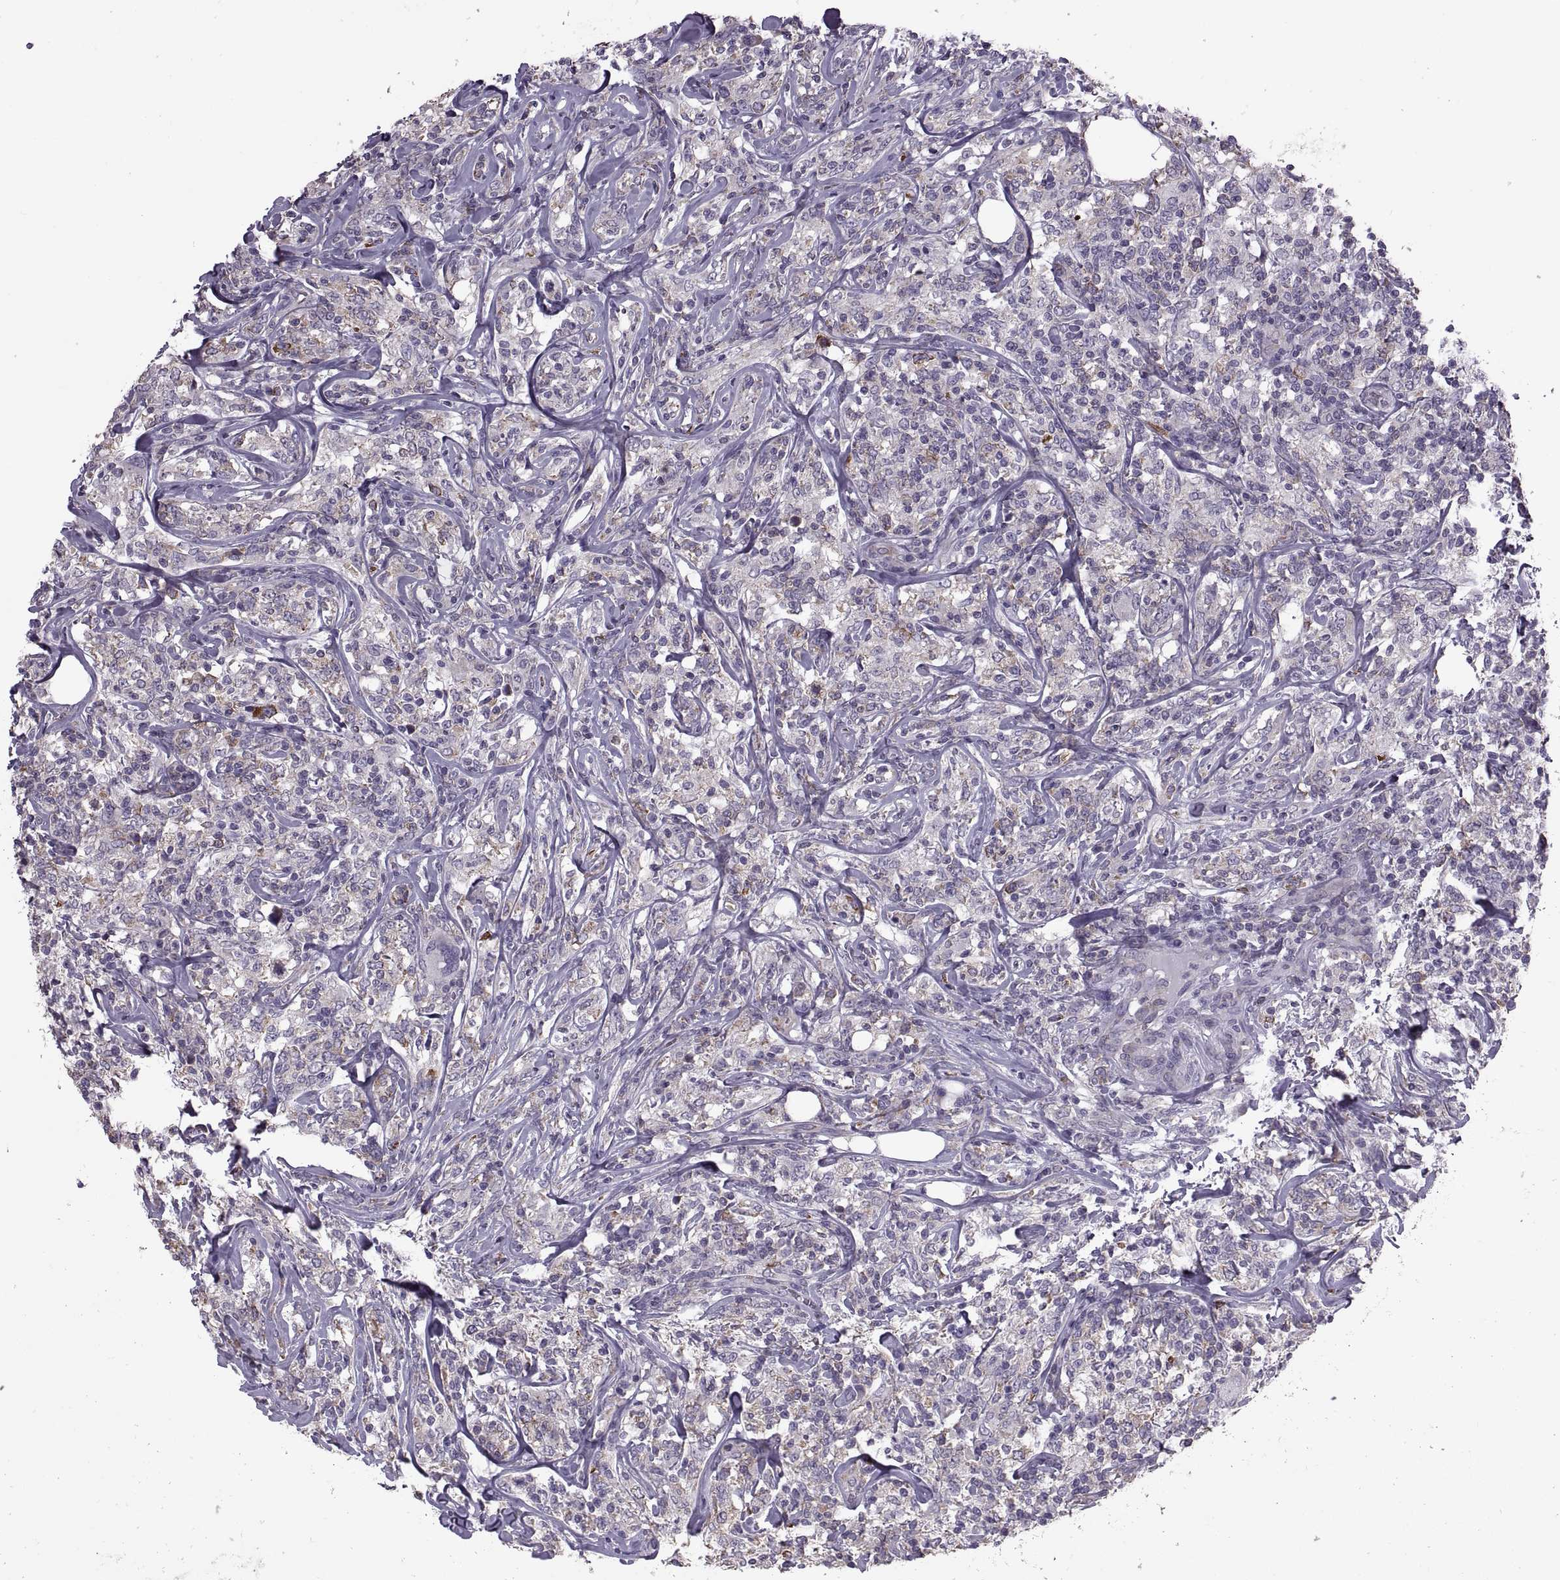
{"staining": {"intensity": "negative", "quantity": "none", "location": "none"}, "tissue": "lymphoma", "cell_type": "Tumor cells", "image_type": "cancer", "snomed": [{"axis": "morphology", "description": "Malignant lymphoma, non-Hodgkin's type, High grade"}, {"axis": "topography", "description": "Lymph node"}], "caption": "Immunohistochemistry of human lymphoma shows no positivity in tumor cells.", "gene": "PABPC1", "patient": {"sex": "female", "age": 84}}